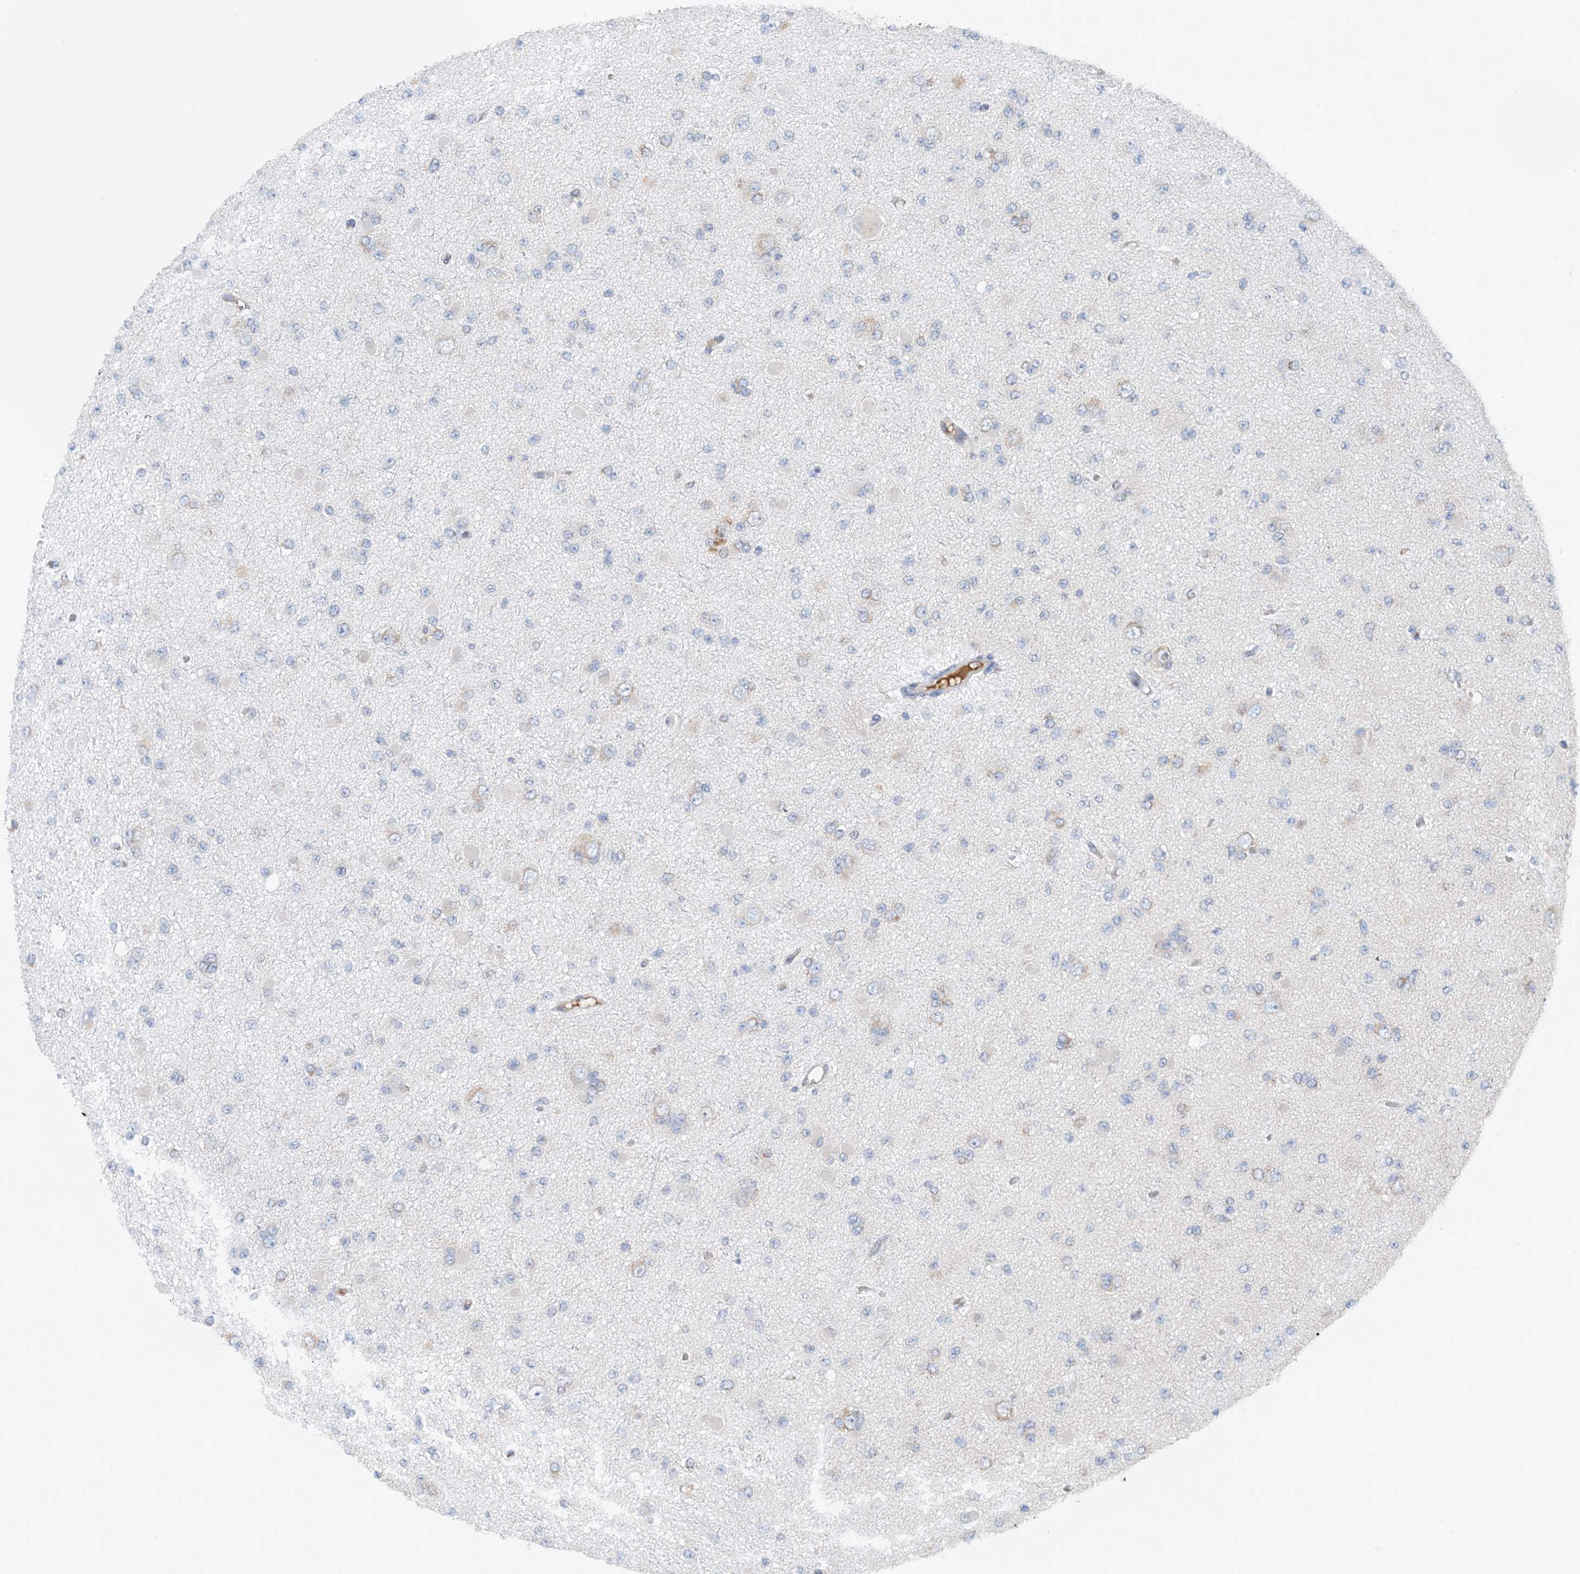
{"staining": {"intensity": "negative", "quantity": "none", "location": "none"}, "tissue": "glioma", "cell_type": "Tumor cells", "image_type": "cancer", "snomed": [{"axis": "morphology", "description": "Glioma, malignant, Low grade"}, {"axis": "topography", "description": "Brain"}], "caption": "DAB (3,3'-diaminobenzidine) immunohistochemical staining of glioma exhibits no significant staining in tumor cells.", "gene": "SLC5A11", "patient": {"sex": "female", "age": 22}}